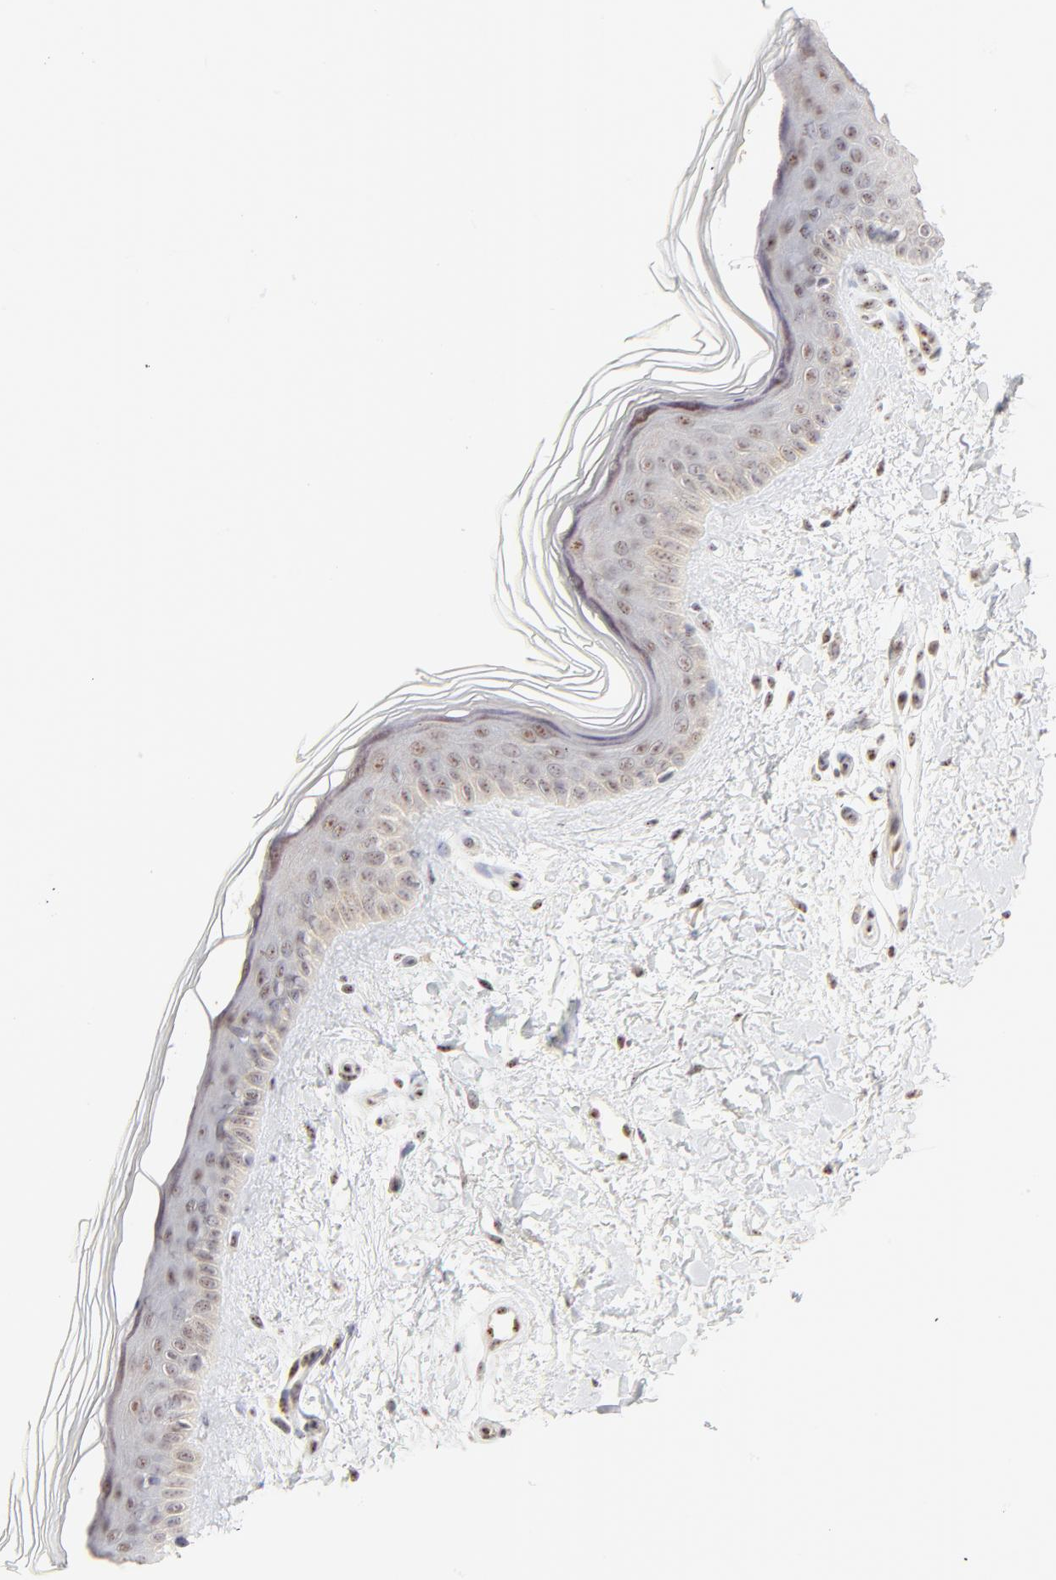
{"staining": {"intensity": "negative", "quantity": "none", "location": "none"}, "tissue": "skin", "cell_type": "Fibroblasts", "image_type": "normal", "snomed": [{"axis": "morphology", "description": "Normal tissue, NOS"}, {"axis": "topography", "description": "Skin"}], "caption": "A high-resolution image shows IHC staining of unremarkable skin, which demonstrates no significant staining in fibroblasts.", "gene": "NFIL3", "patient": {"sex": "female", "age": 19}}